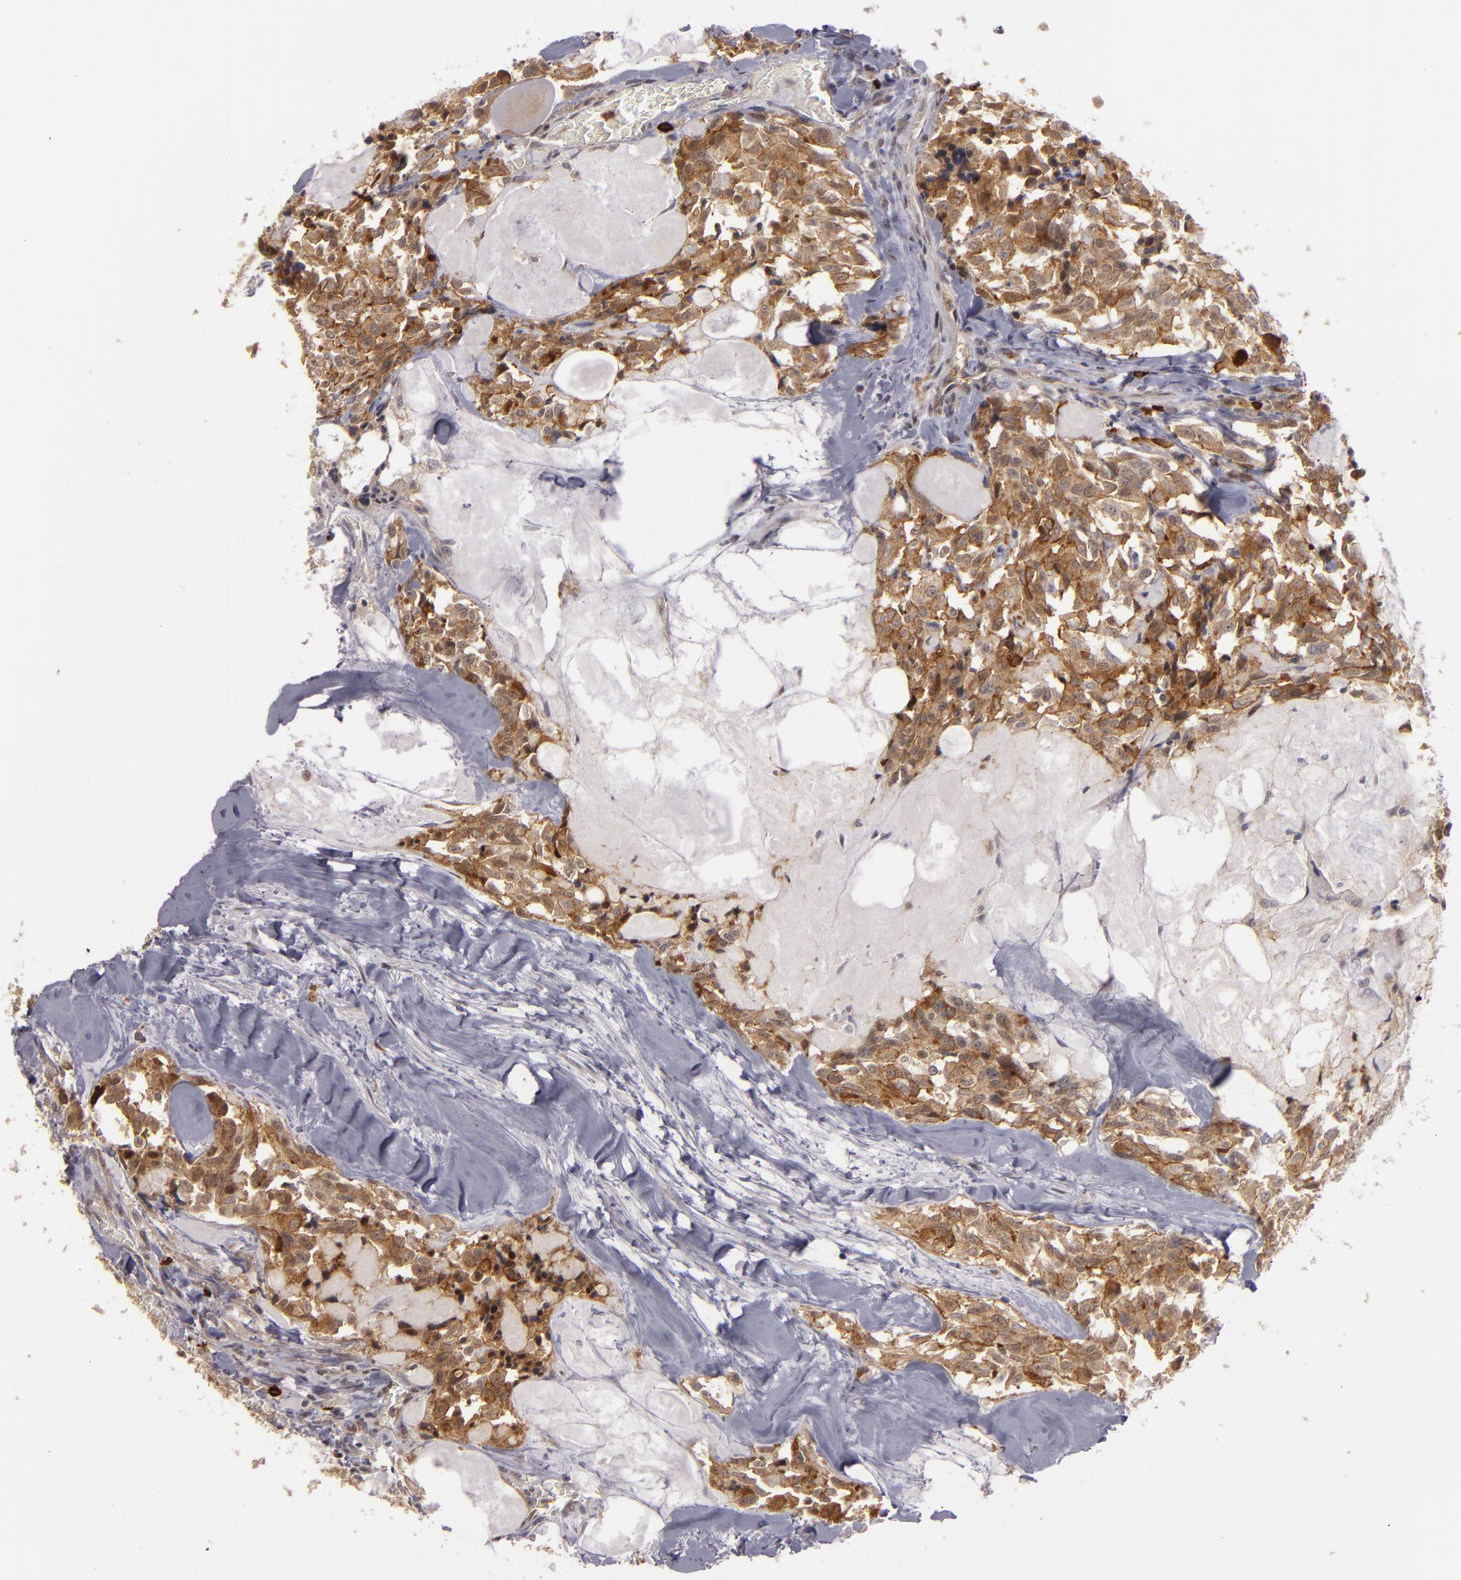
{"staining": {"intensity": "moderate", "quantity": ">75%", "location": "cytoplasmic/membranous"}, "tissue": "thyroid cancer", "cell_type": "Tumor cells", "image_type": "cancer", "snomed": [{"axis": "morphology", "description": "Carcinoma, NOS"}, {"axis": "morphology", "description": "Carcinoid, malignant, NOS"}, {"axis": "topography", "description": "Thyroid gland"}], "caption": "Carcinoid (malignant) (thyroid) stained with a brown dye shows moderate cytoplasmic/membranous positive expression in about >75% of tumor cells.", "gene": "STX3", "patient": {"sex": "male", "age": 33}}